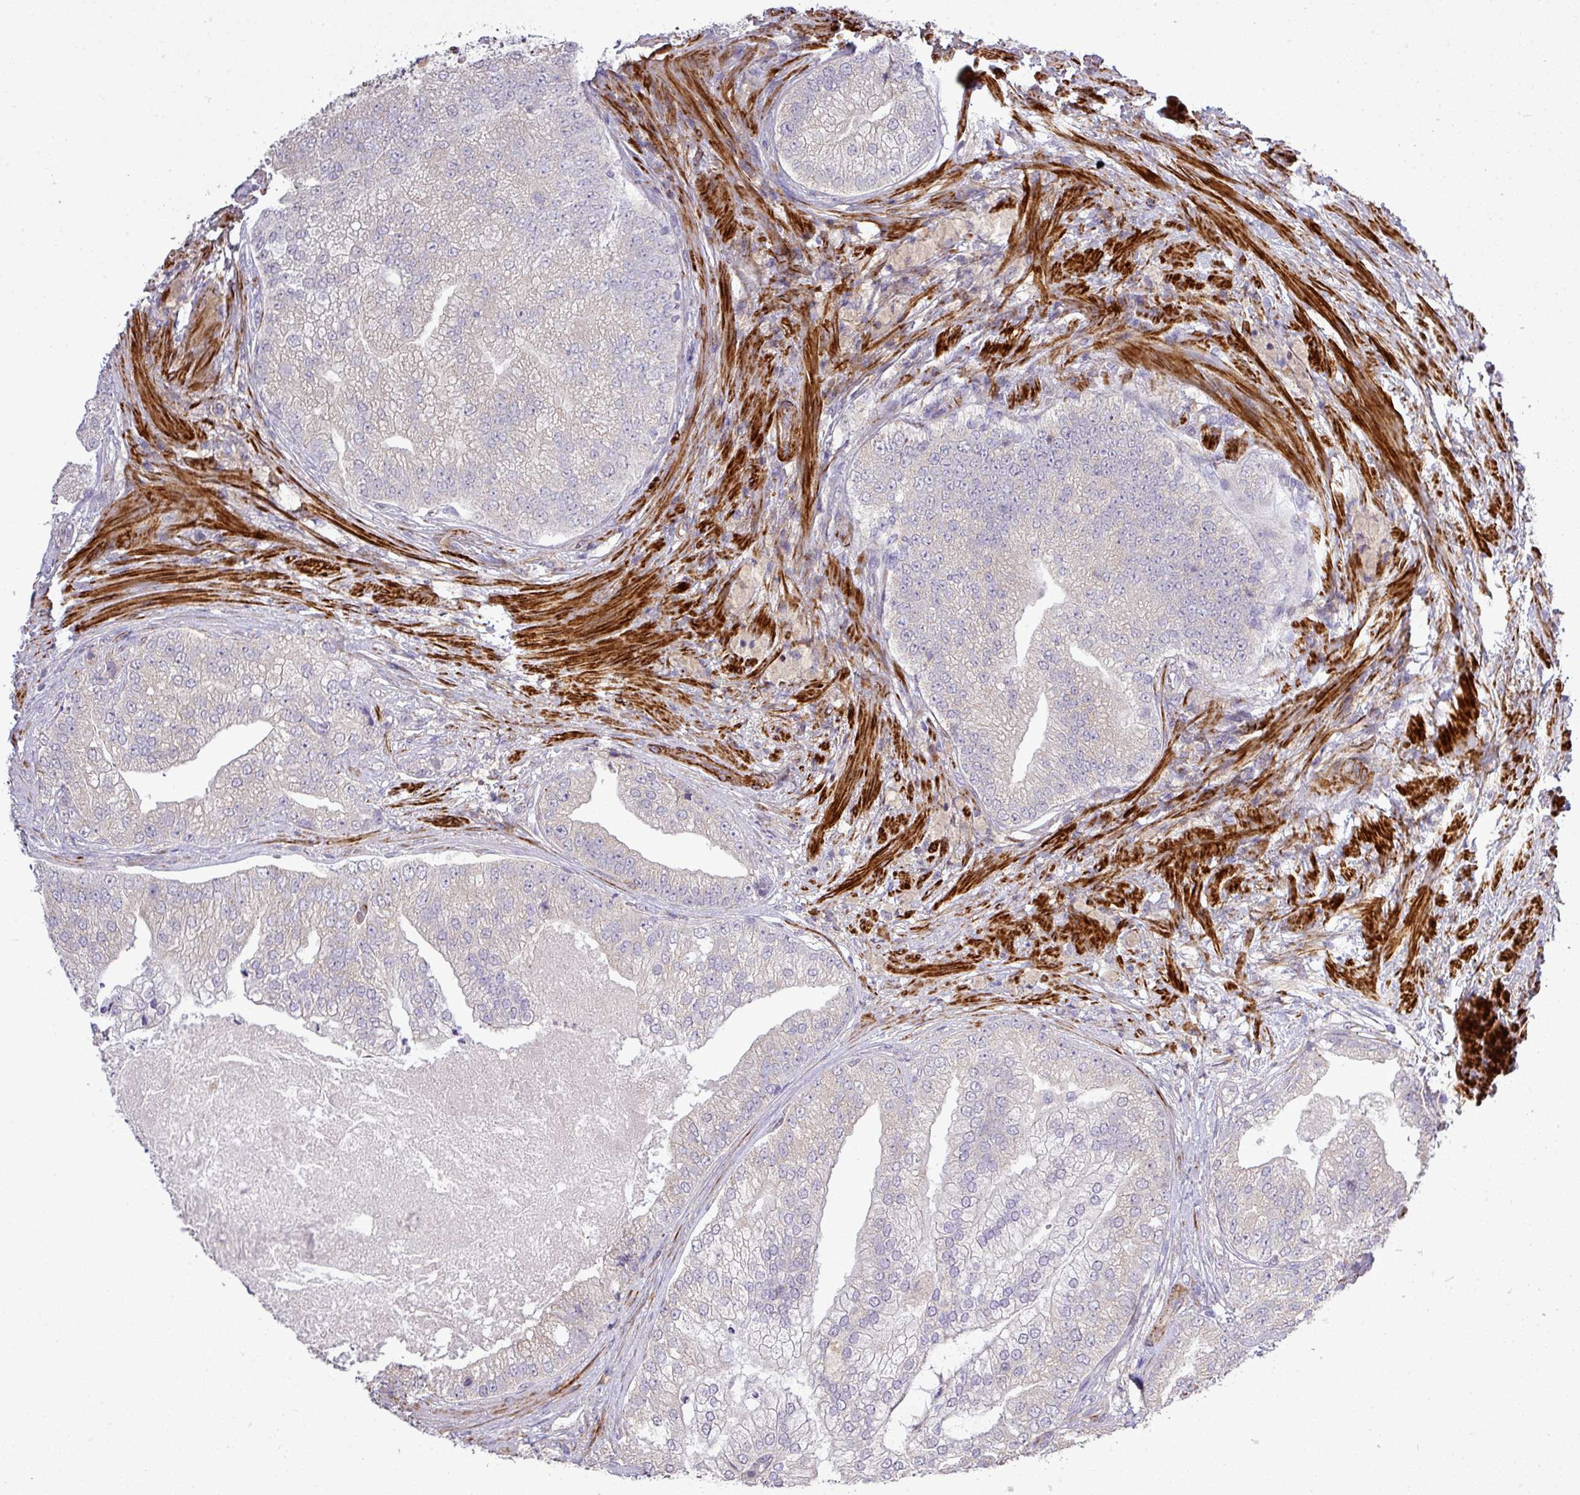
{"staining": {"intensity": "negative", "quantity": "none", "location": "none"}, "tissue": "prostate cancer", "cell_type": "Tumor cells", "image_type": "cancer", "snomed": [{"axis": "morphology", "description": "Adenocarcinoma, High grade"}, {"axis": "topography", "description": "Prostate"}], "caption": "This is an IHC image of prostate adenocarcinoma (high-grade). There is no staining in tumor cells.", "gene": "TPRA1", "patient": {"sex": "male", "age": 70}}